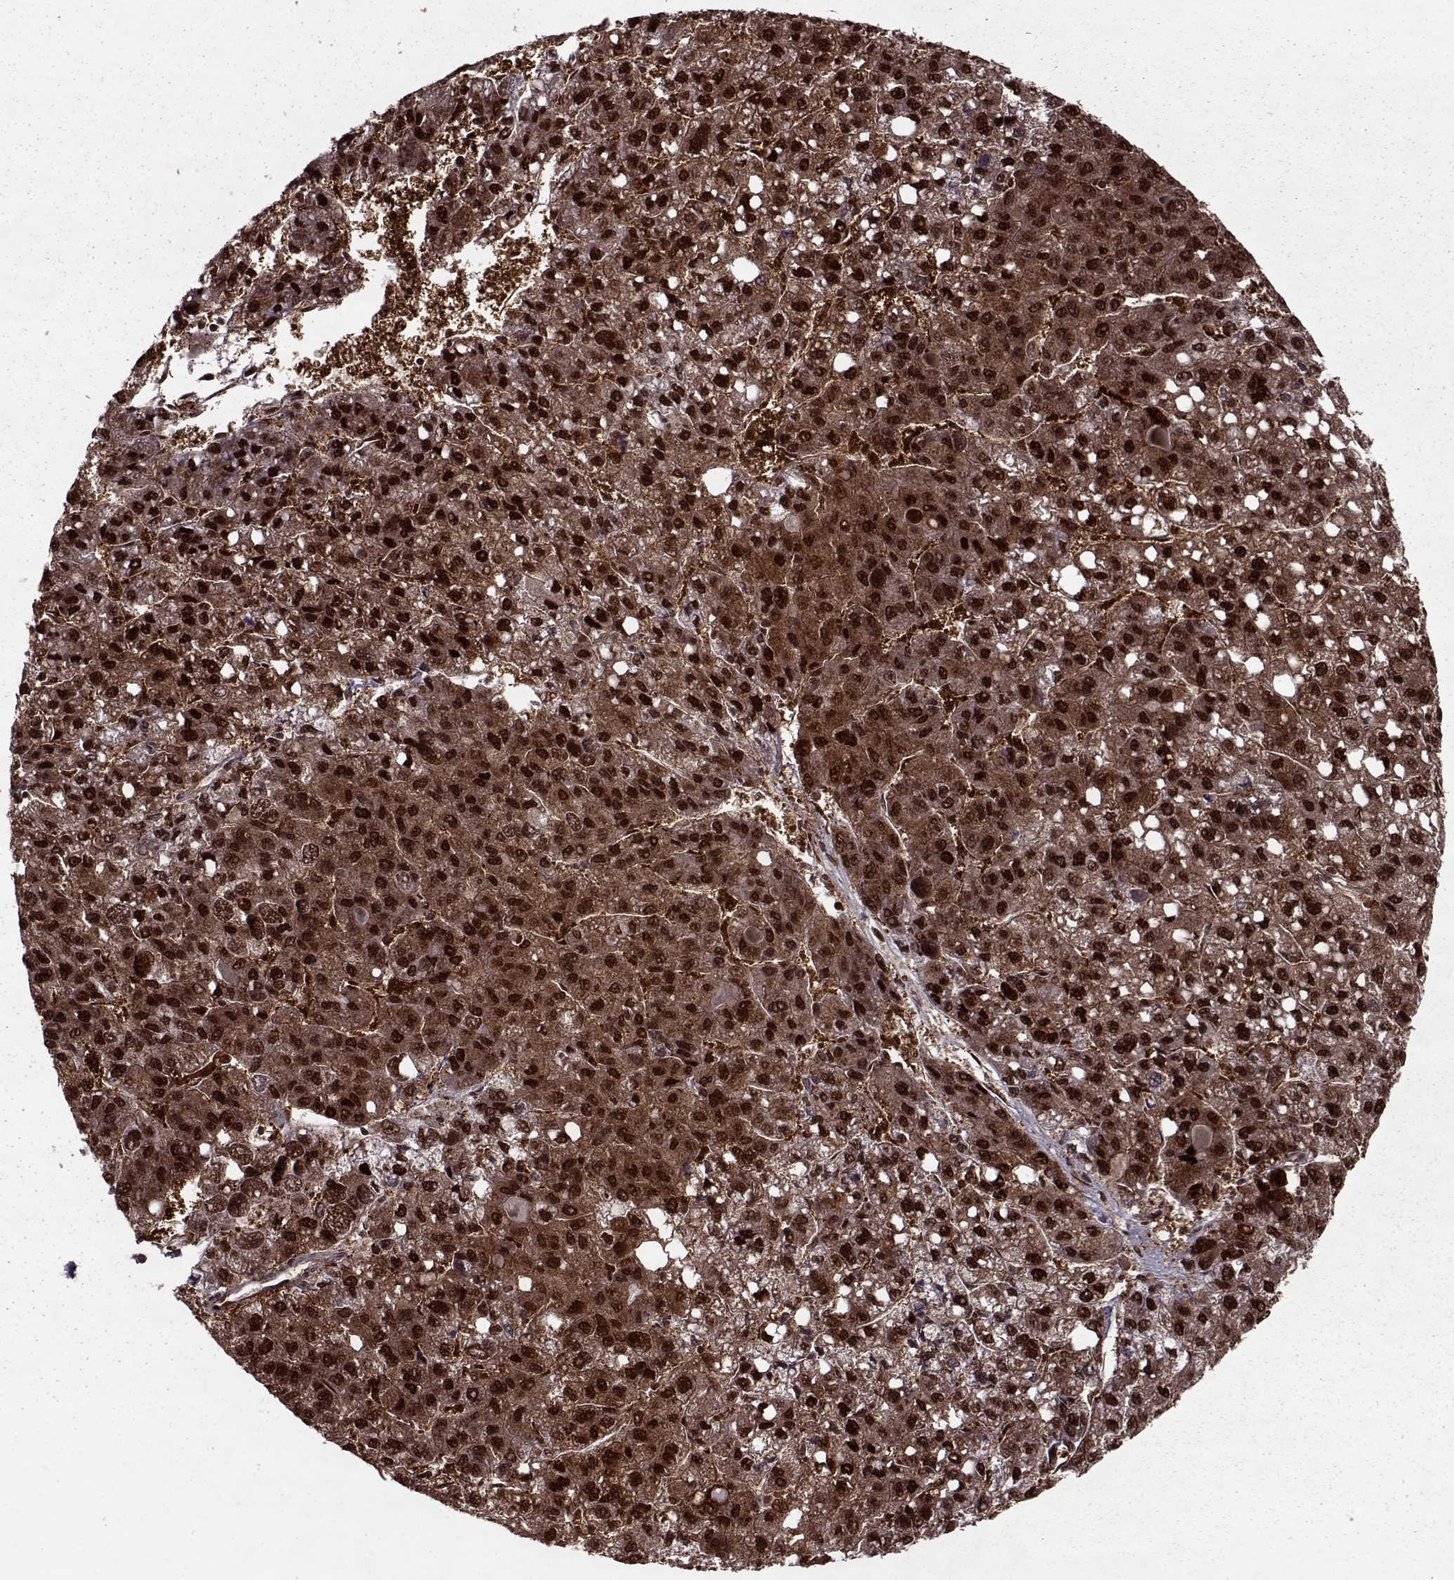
{"staining": {"intensity": "strong", "quantity": ">75%", "location": "cytoplasmic/membranous,nuclear"}, "tissue": "liver cancer", "cell_type": "Tumor cells", "image_type": "cancer", "snomed": [{"axis": "morphology", "description": "Carcinoma, Hepatocellular, NOS"}, {"axis": "topography", "description": "Liver"}], "caption": "Immunohistochemical staining of hepatocellular carcinoma (liver) demonstrates strong cytoplasmic/membranous and nuclear protein positivity in approximately >75% of tumor cells.", "gene": "PSMA7", "patient": {"sex": "female", "age": 82}}